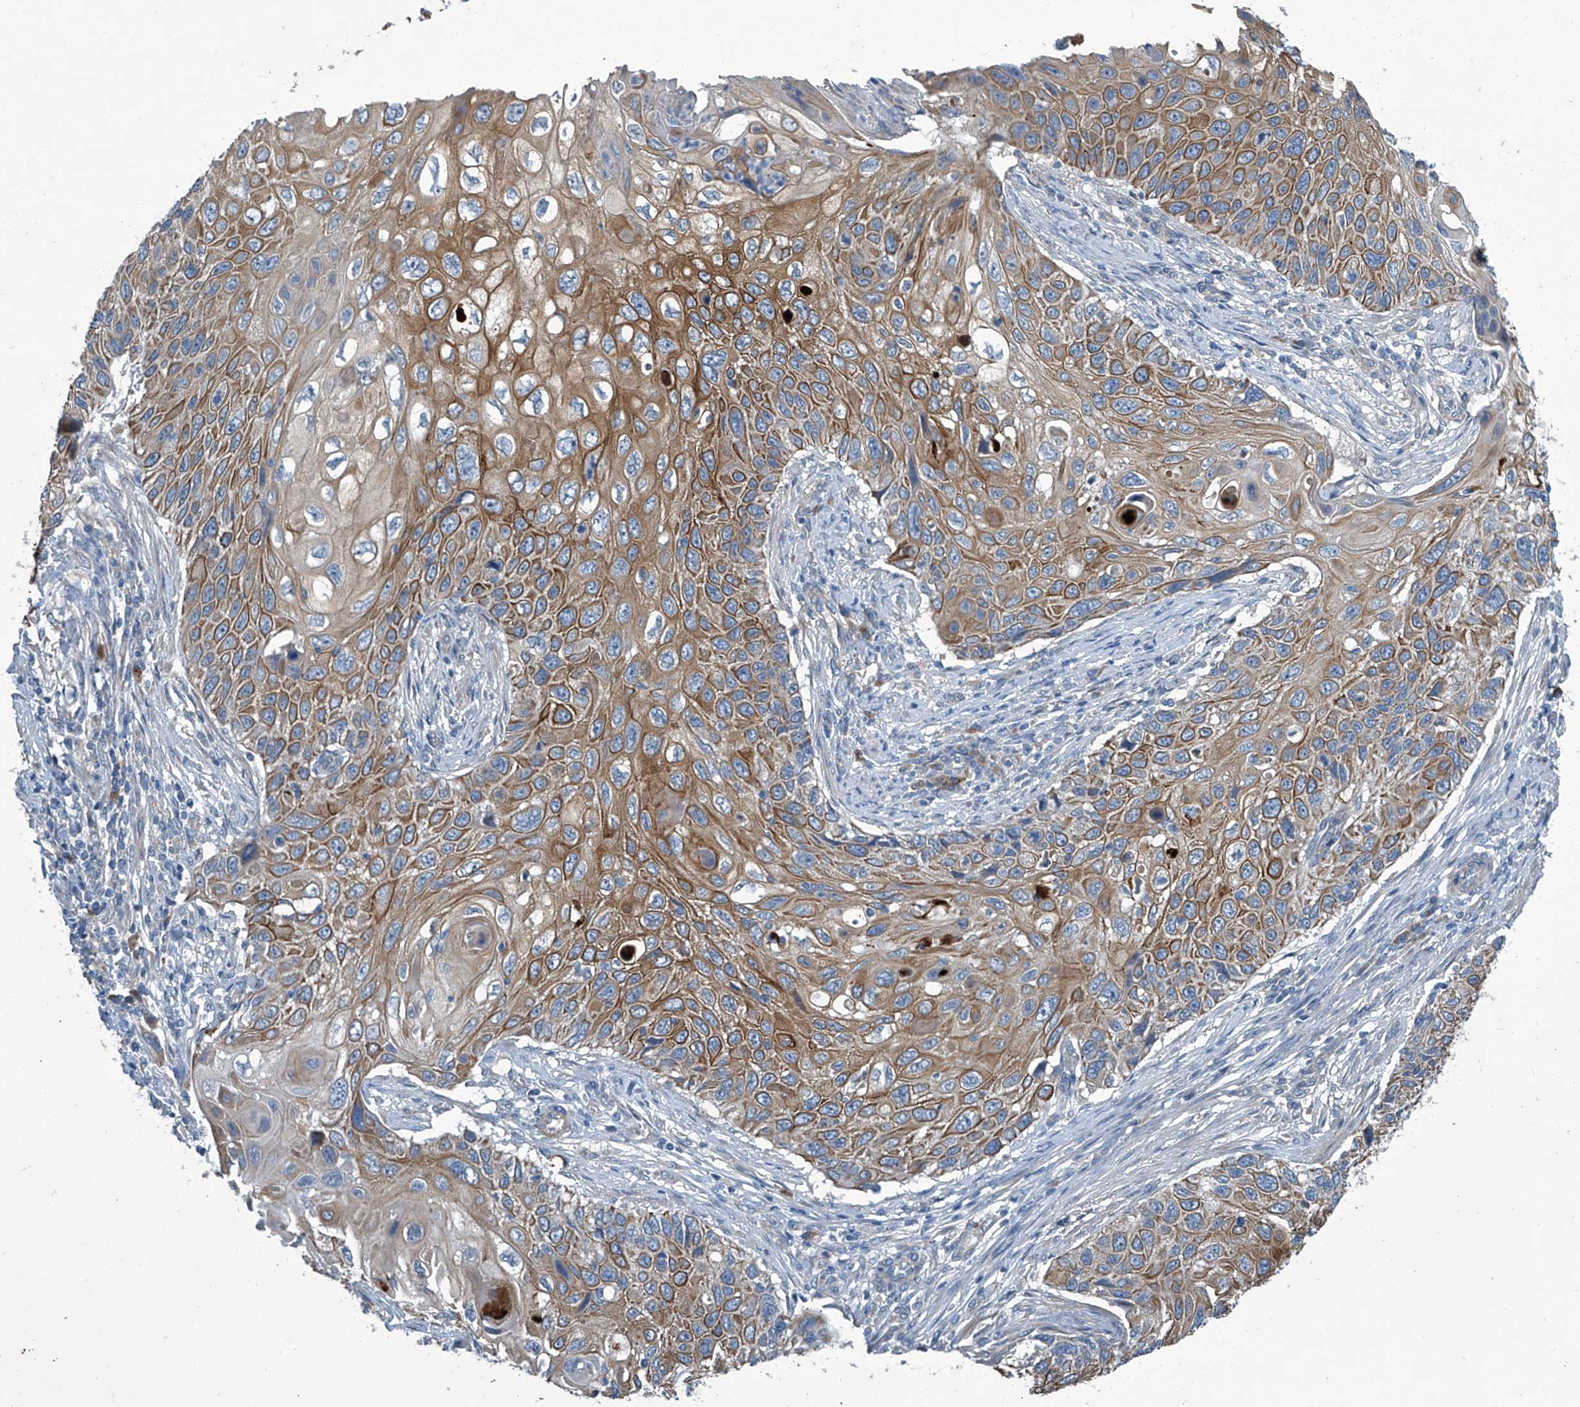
{"staining": {"intensity": "moderate", "quantity": ">75%", "location": "cytoplasmic/membranous"}, "tissue": "cervical cancer", "cell_type": "Tumor cells", "image_type": "cancer", "snomed": [{"axis": "morphology", "description": "Squamous cell carcinoma, NOS"}, {"axis": "topography", "description": "Cervix"}], "caption": "Human cervical cancer stained for a protein (brown) shows moderate cytoplasmic/membranous positive expression in approximately >75% of tumor cells.", "gene": "SLC26A11", "patient": {"sex": "female", "age": 70}}